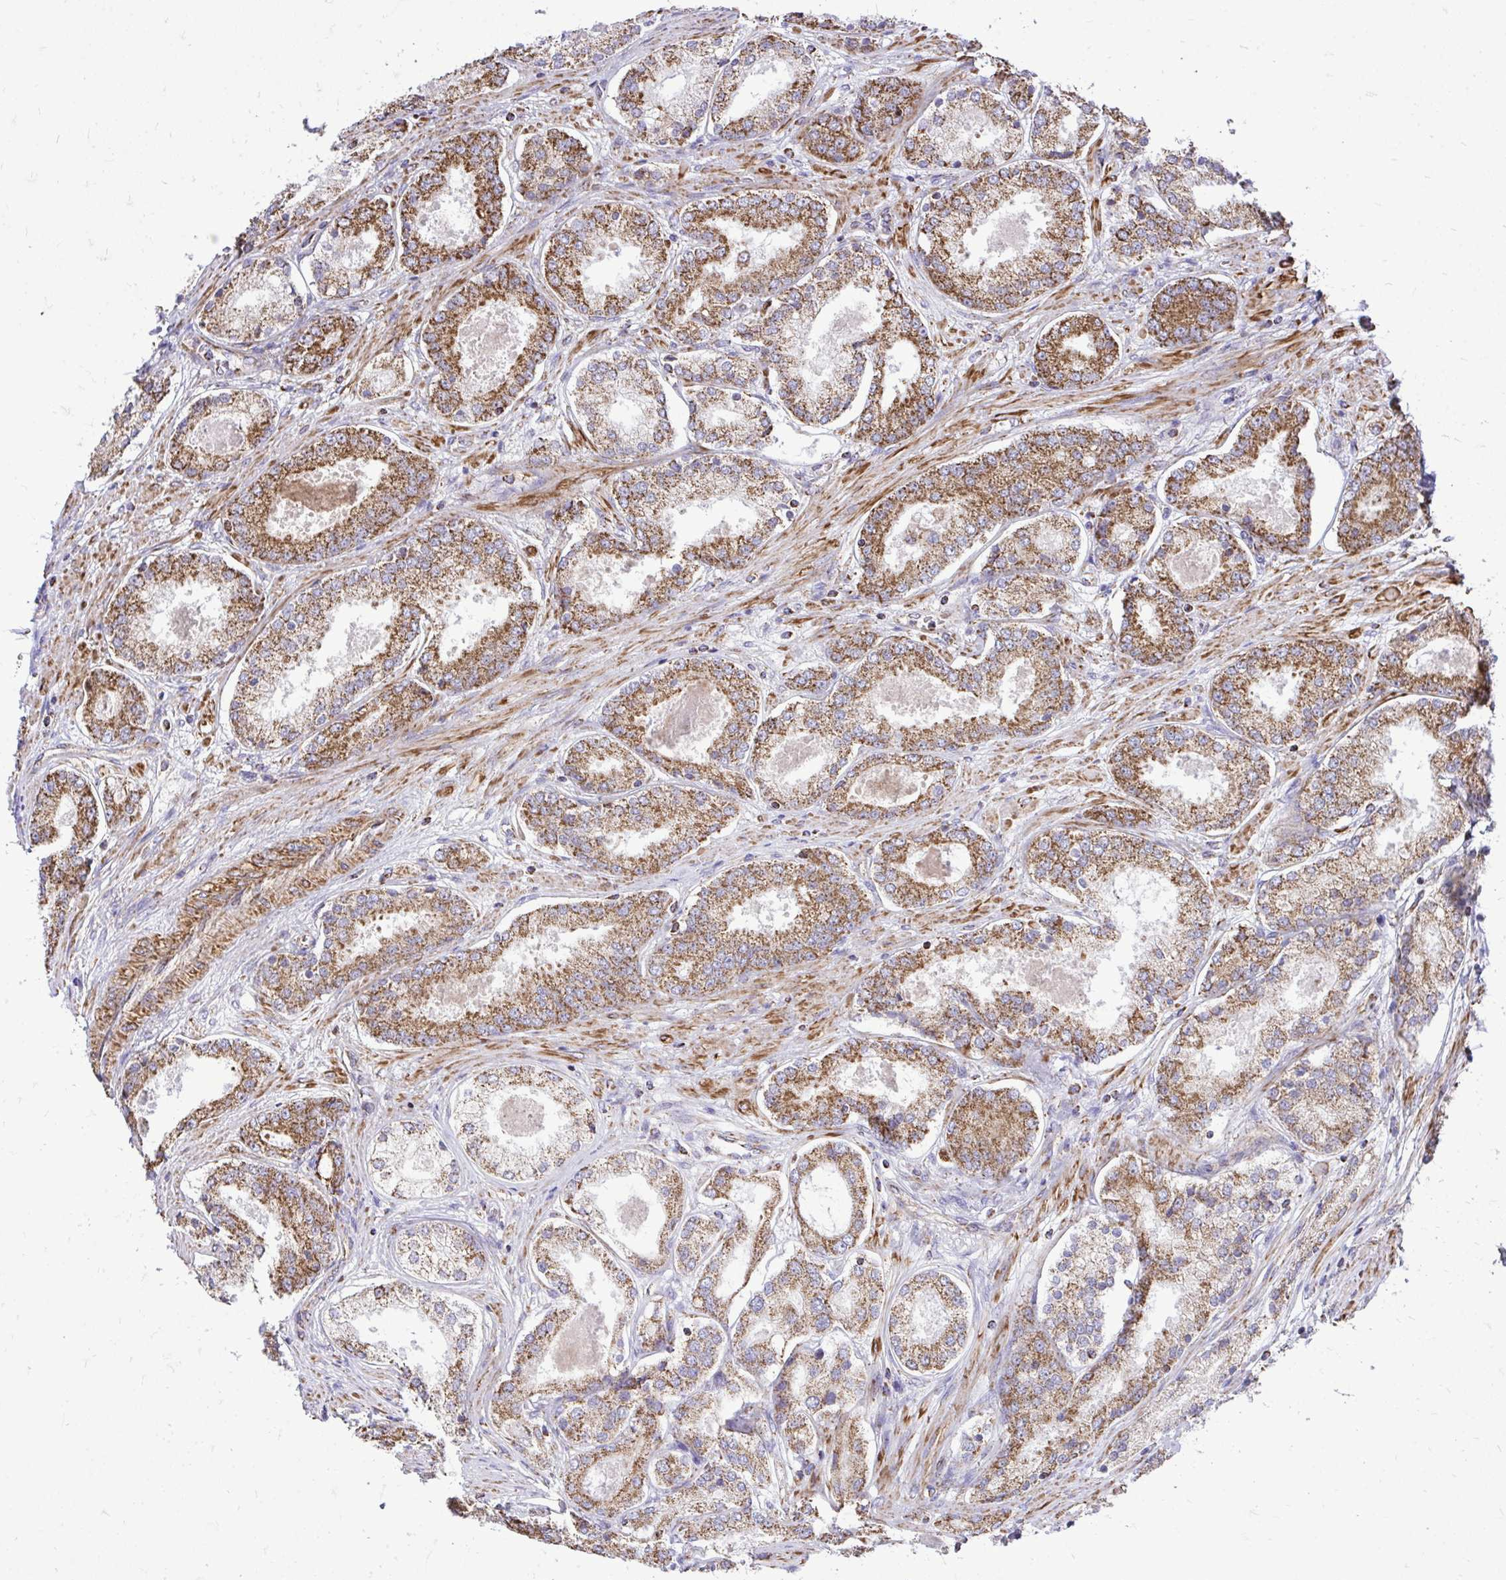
{"staining": {"intensity": "moderate", "quantity": ">75%", "location": "cytoplasmic/membranous"}, "tissue": "prostate cancer", "cell_type": "Tumor cells", "image_type": "cancer", "snomed": [{"axis": "morphology", "description": "Adenocarcinoma, Low grade"}, {"axis": "topography", "description": "Prostate"}], "caption": "Human prostate cancer stained with a protein marker reveals moderate staining in tumor cells.", "gene": "UBE2C", "patient": {"sex": "male", "age": 68}}